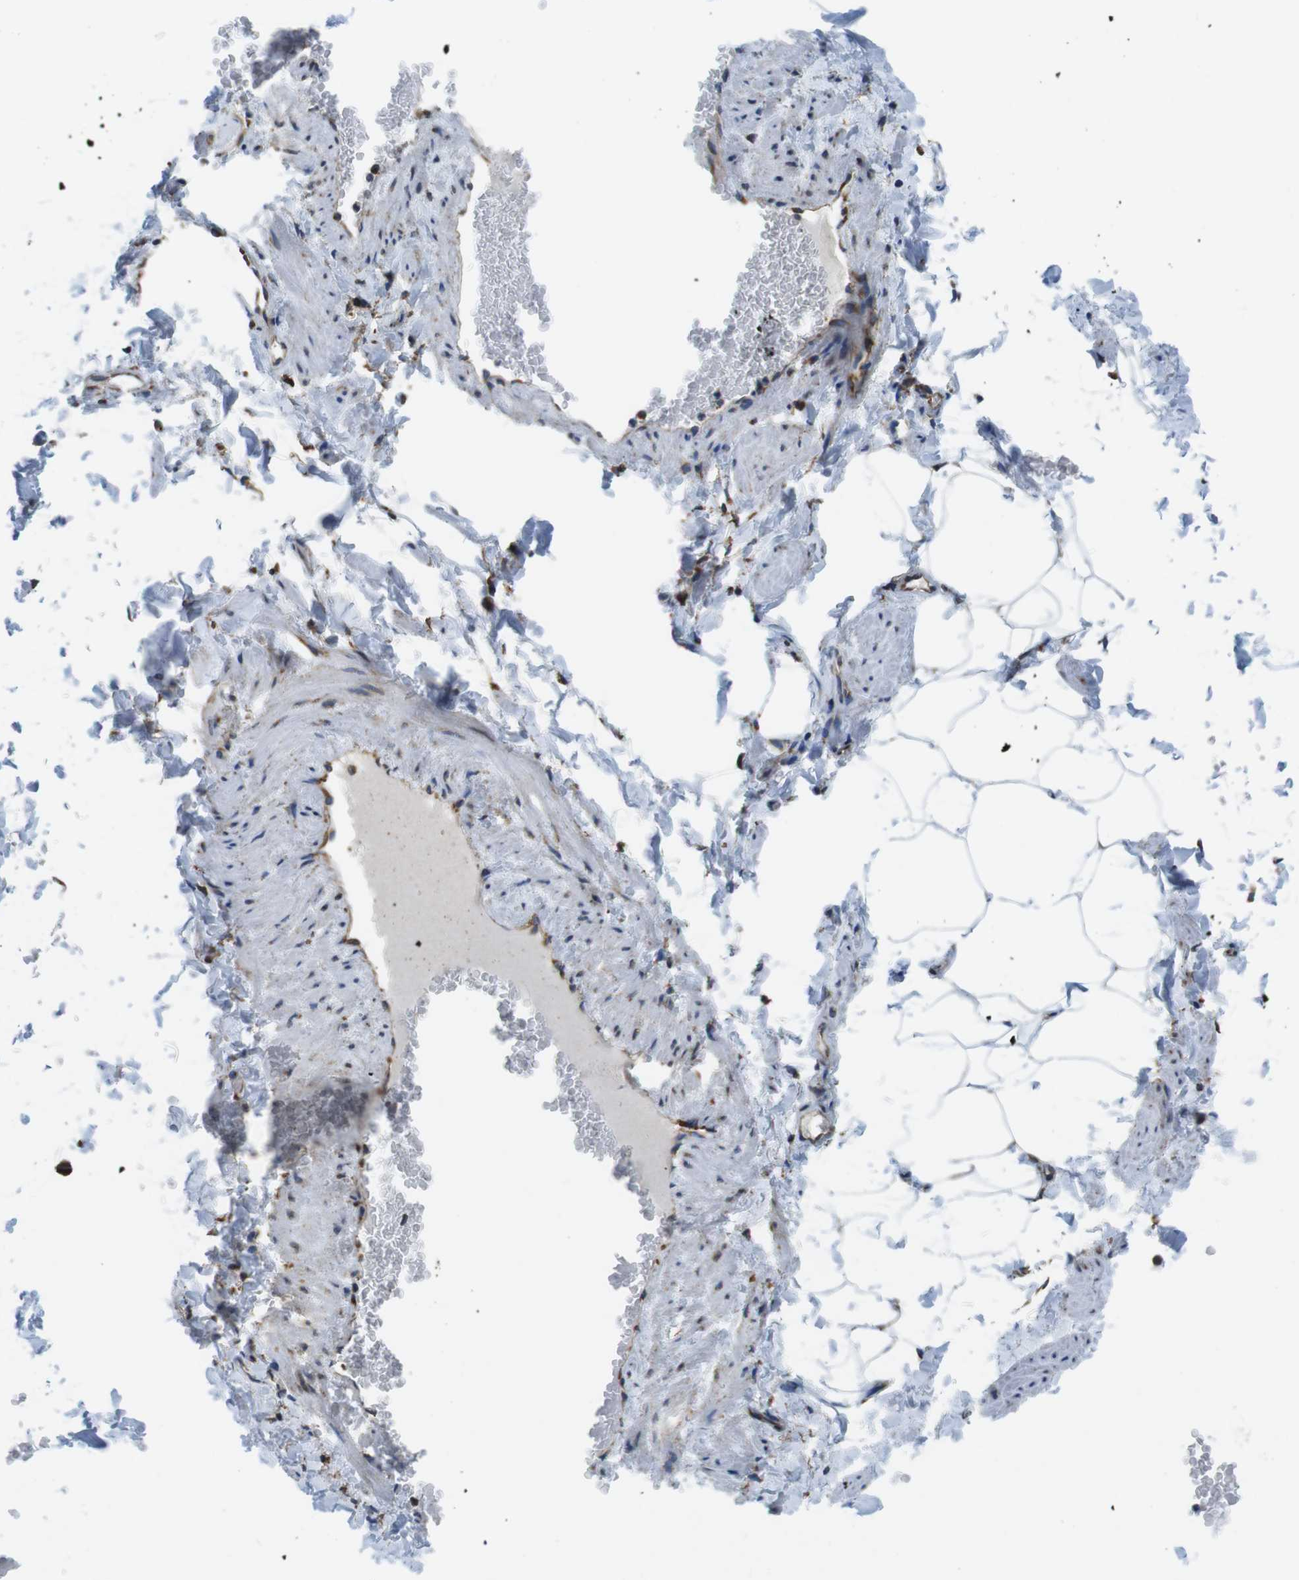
{"staining": {"intensity": "moderate", "quantity": ">75%", "location": "cytoplasmic/membranous"}, "tissue": "adipose tissue", "cell_type": "Adipocytes", "image_type": "normal", "snomed": [{"axis": "morphology", "description": "Normal tissue, NOS"}, {"axis": "topography", "description": "Vascular tissue"}], "caption": "DAB immunohistochemical staining of unremarkable human adipose tissue reveals moderate cytoplasmic/membranous protein positivity in approximately >75% of adipocytes.", "gene": "UGGT1", "patient": {"sex": "male", "age": 41}}